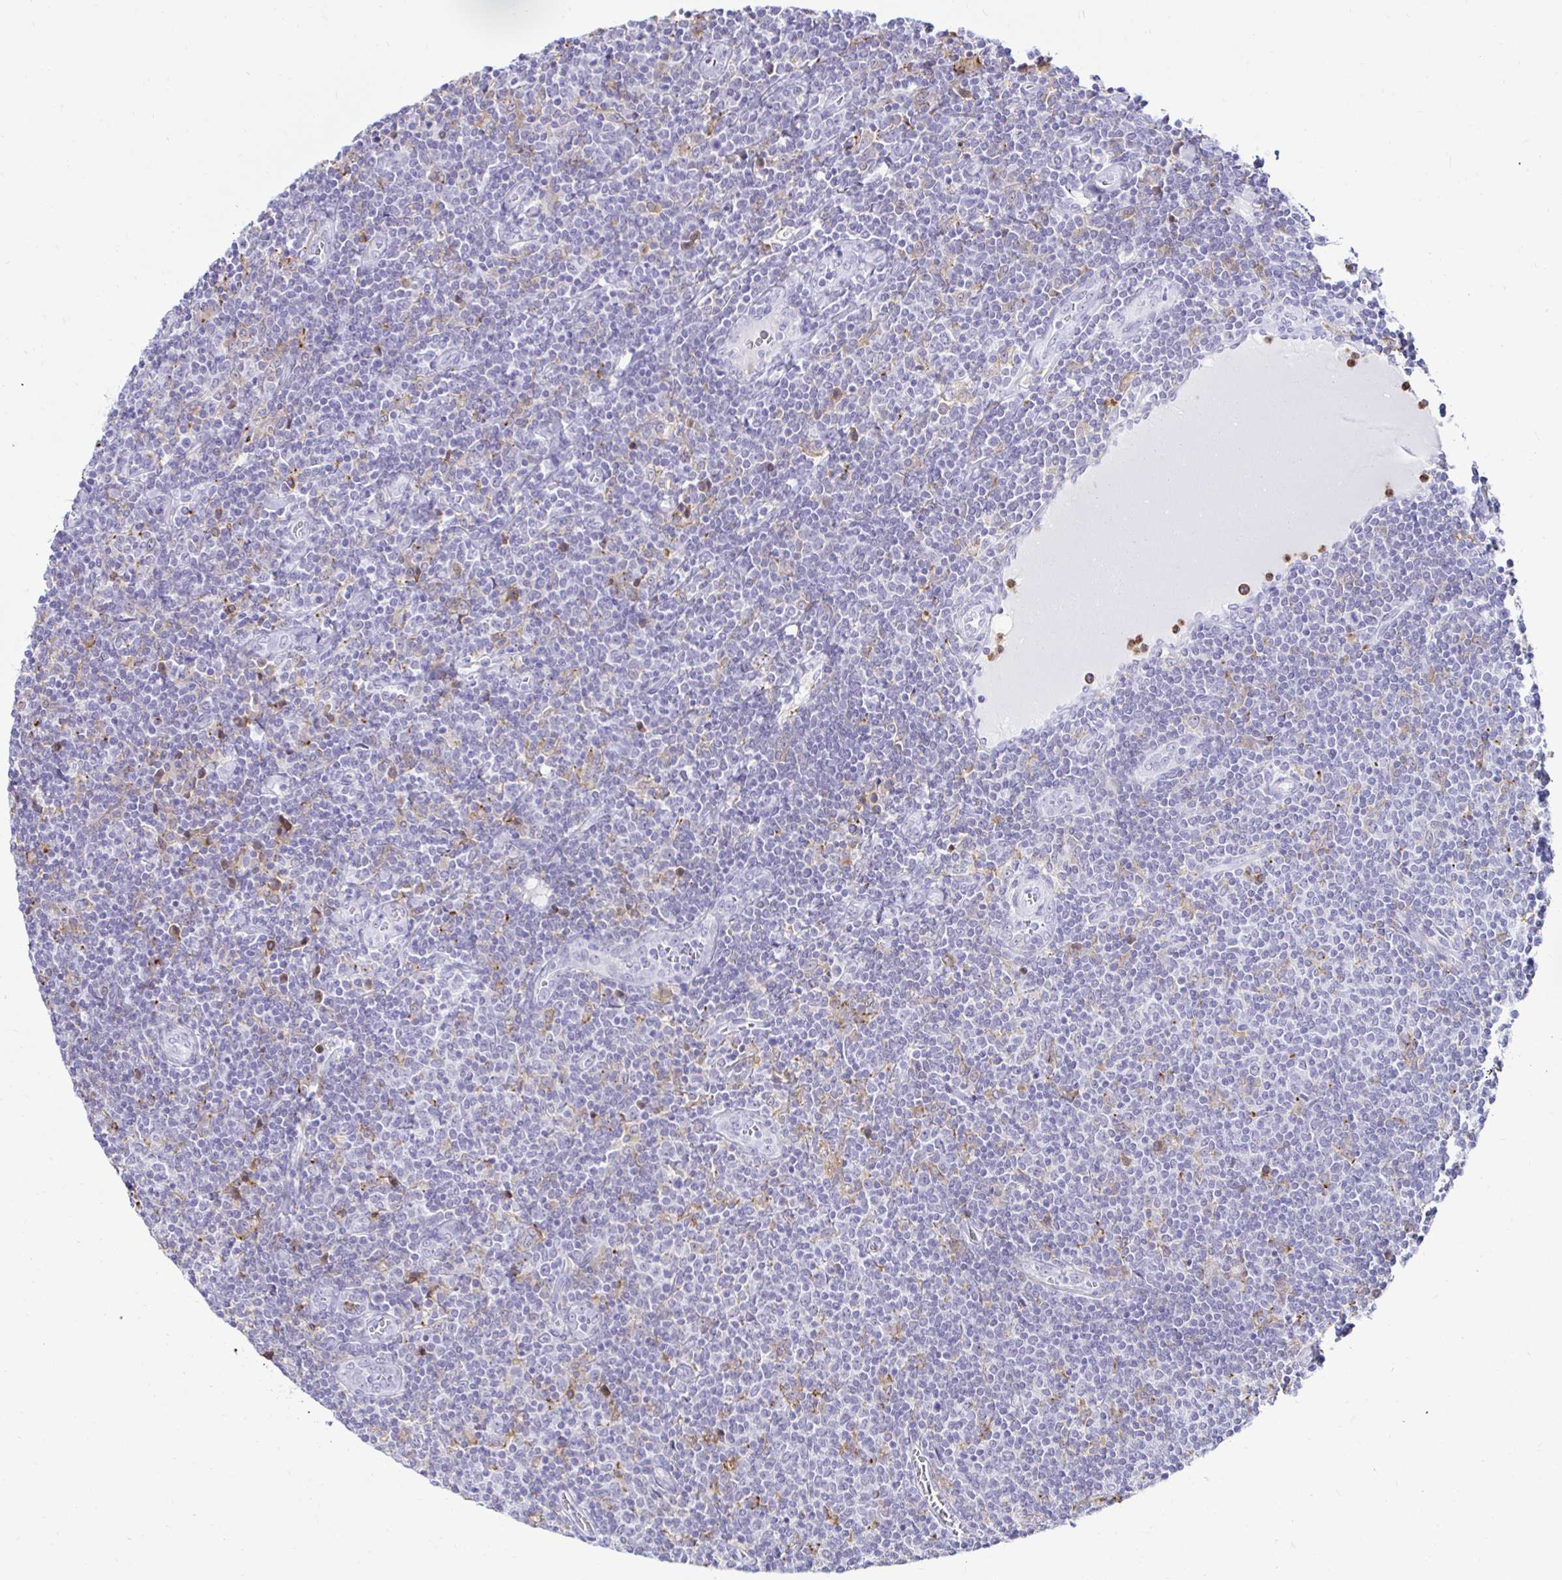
{"staining": {"intensity": "negative", "quantity": "none", "location": "none"}, "tissue": "lymphoma", "cell_type": "Tumor cells", "image_type": "cancer", "snomed": [{"axis": "morphology", "description": "Malignant lymphoma, non-Hodgkin's type, Low grade"}, {"axis": "topography", "description": "Lymph node"}], "caption": "Tumor cells are negative for protein expression in human malignant lymphoma, non-Hodgkin's type (low-grade).", "gene": "CYBB", "patient": {"sex": "male", "age": 52}}